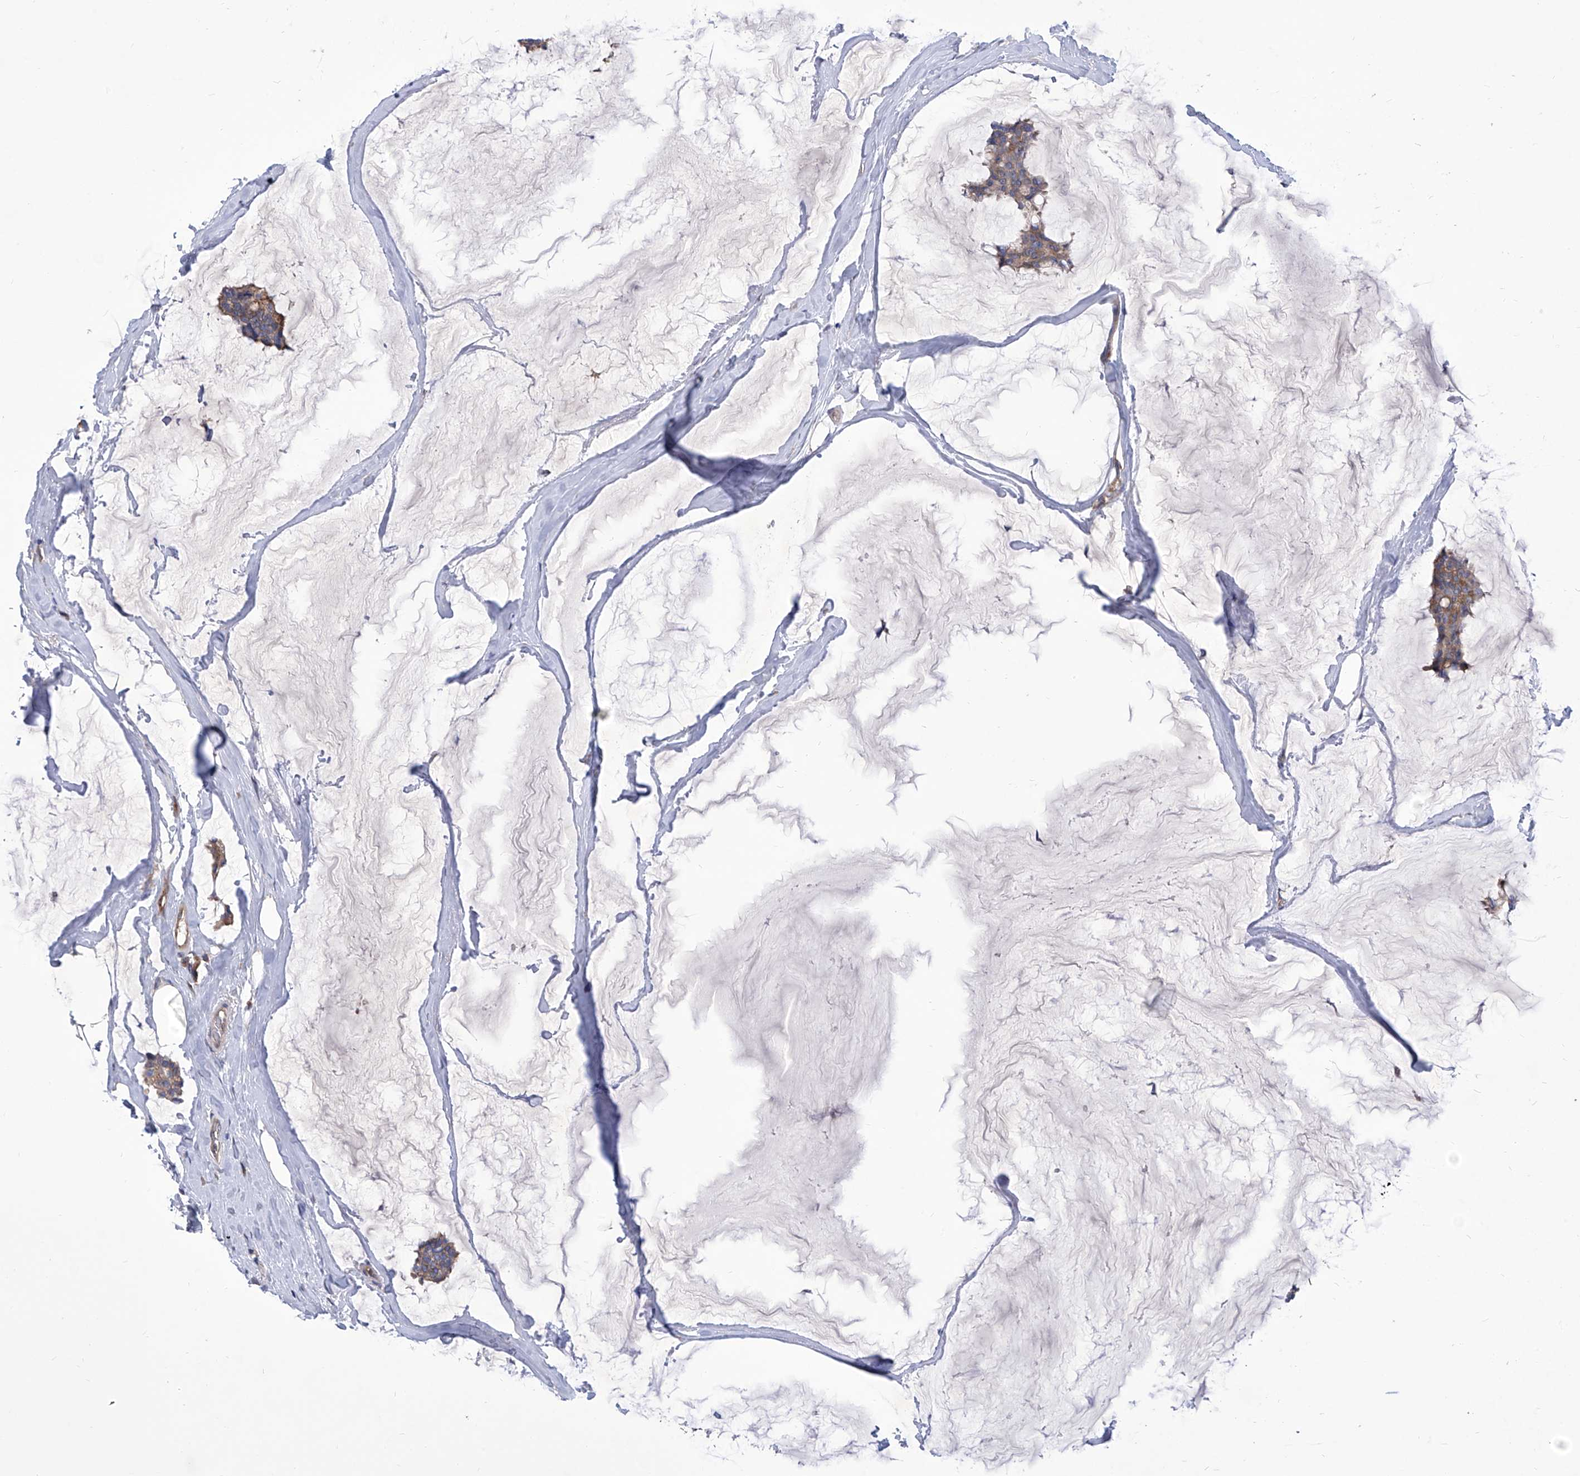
{"staining": {"intensity": "moderate", "quantity": ">75%", "location": "cytoplasmic/membranous"}, "tissue": "breast cancer", "cell_type": "Tumor cells", "image_type": "cancer", "snomed": [{"axis": "morphology", "description": "Duct carcinoma"}, {"axis": "topography", "description": "Breast"}], "caption": "Brown immunohistochemical staining in human breast cancer (infiltrating ductal carcinoma) demonstrates moderate cytoplasmic/membranous positivity in about >75% of tumor cells.", "gene": "TJAP1", "patient": {"sex": "female", "age": 93}}